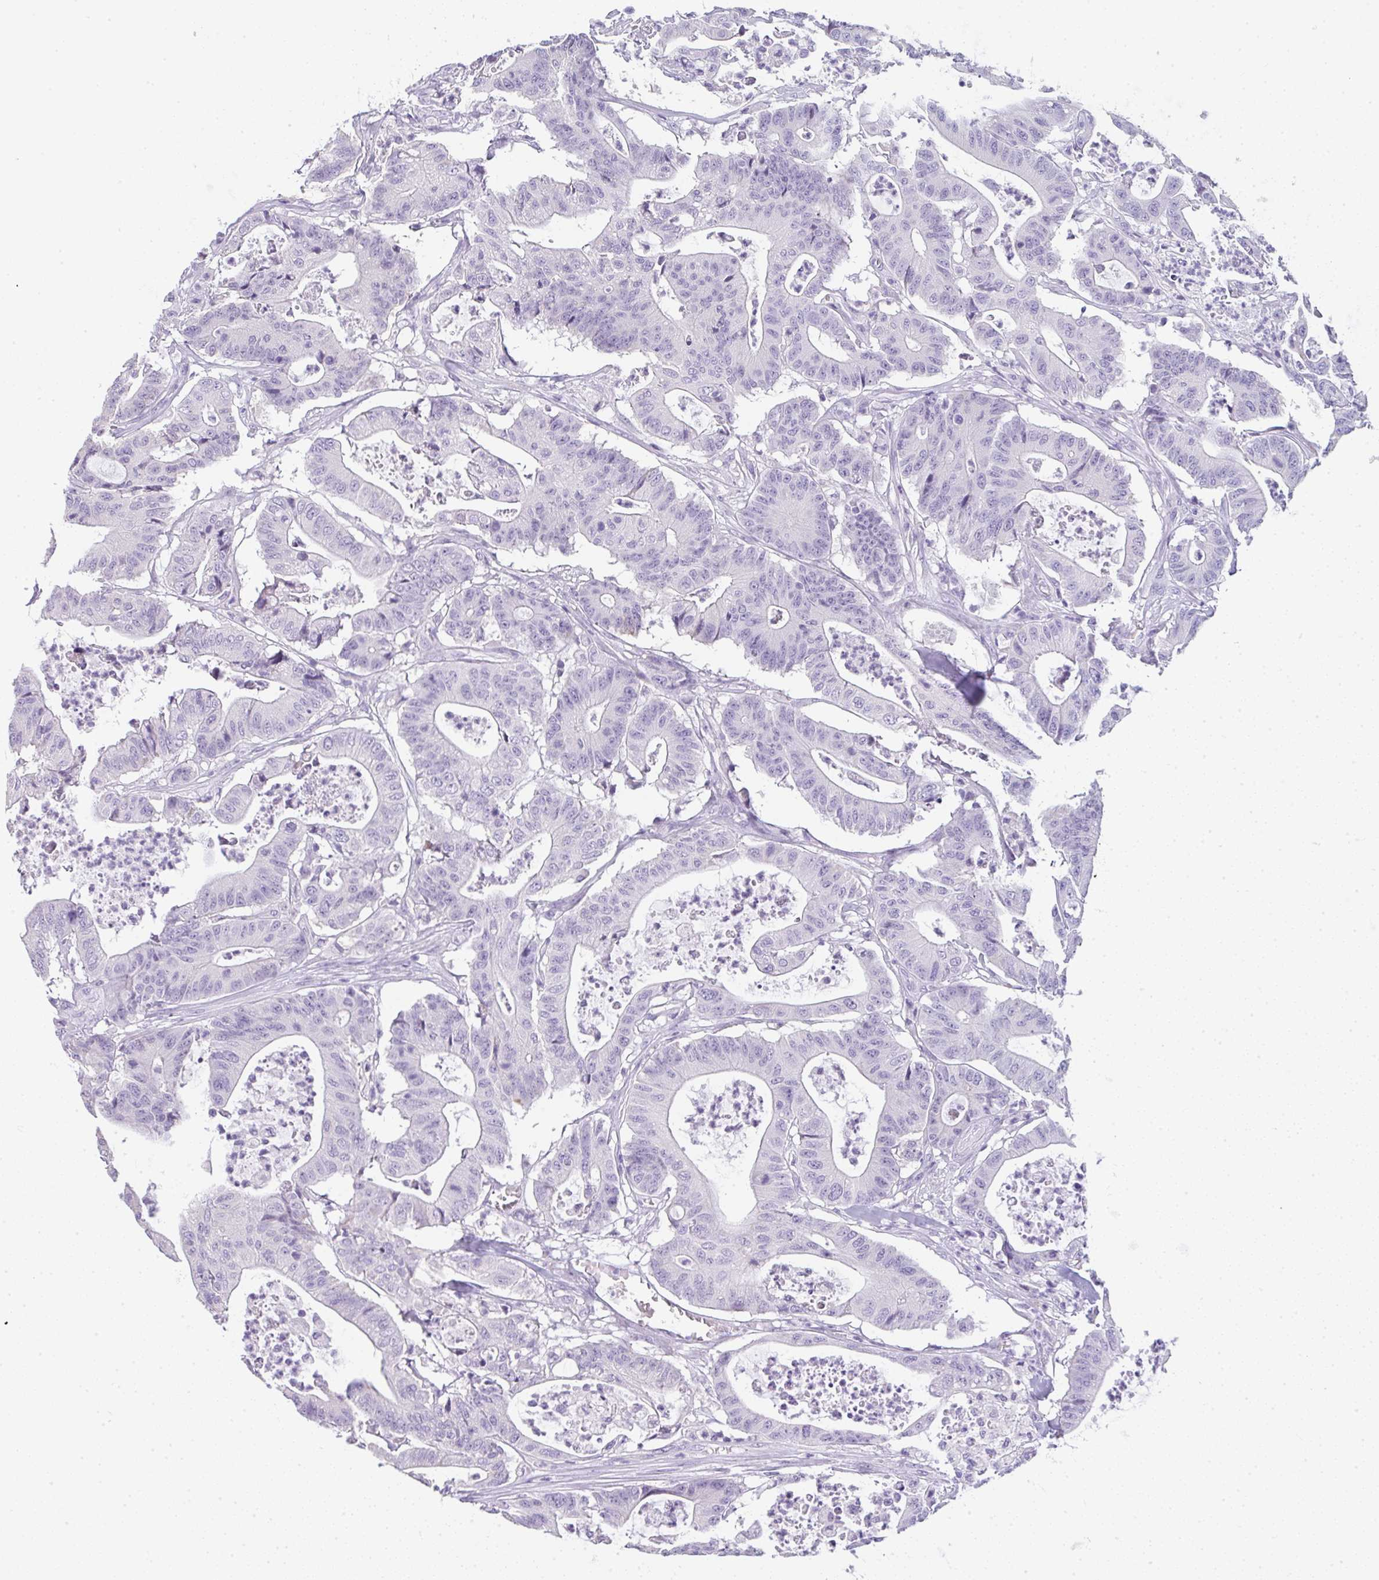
{"staining": {"intensity": "weak", "quantity": "<25%", "location": "cytoplasmic/membranous"}, "tissue": "colorectal cancer", "cell_type": "Tumor cells", "image_type": "cancer", "snomed": [{"axis": "morphology", "description": "Adenocarcinoma, NOS"}, {"axis": "topography", "description": "Colon"}], "caption": "This is a micrograph of IHC staining of colorectal adenocarcinoma, which shows no positivity in tumor cells. (Brightfield microscopy of DAB (3,3'-diaminobenzidine) IHC at high magnification).", "gene": "LPAR4", "patient": {"sex": "female", "age": 84}}